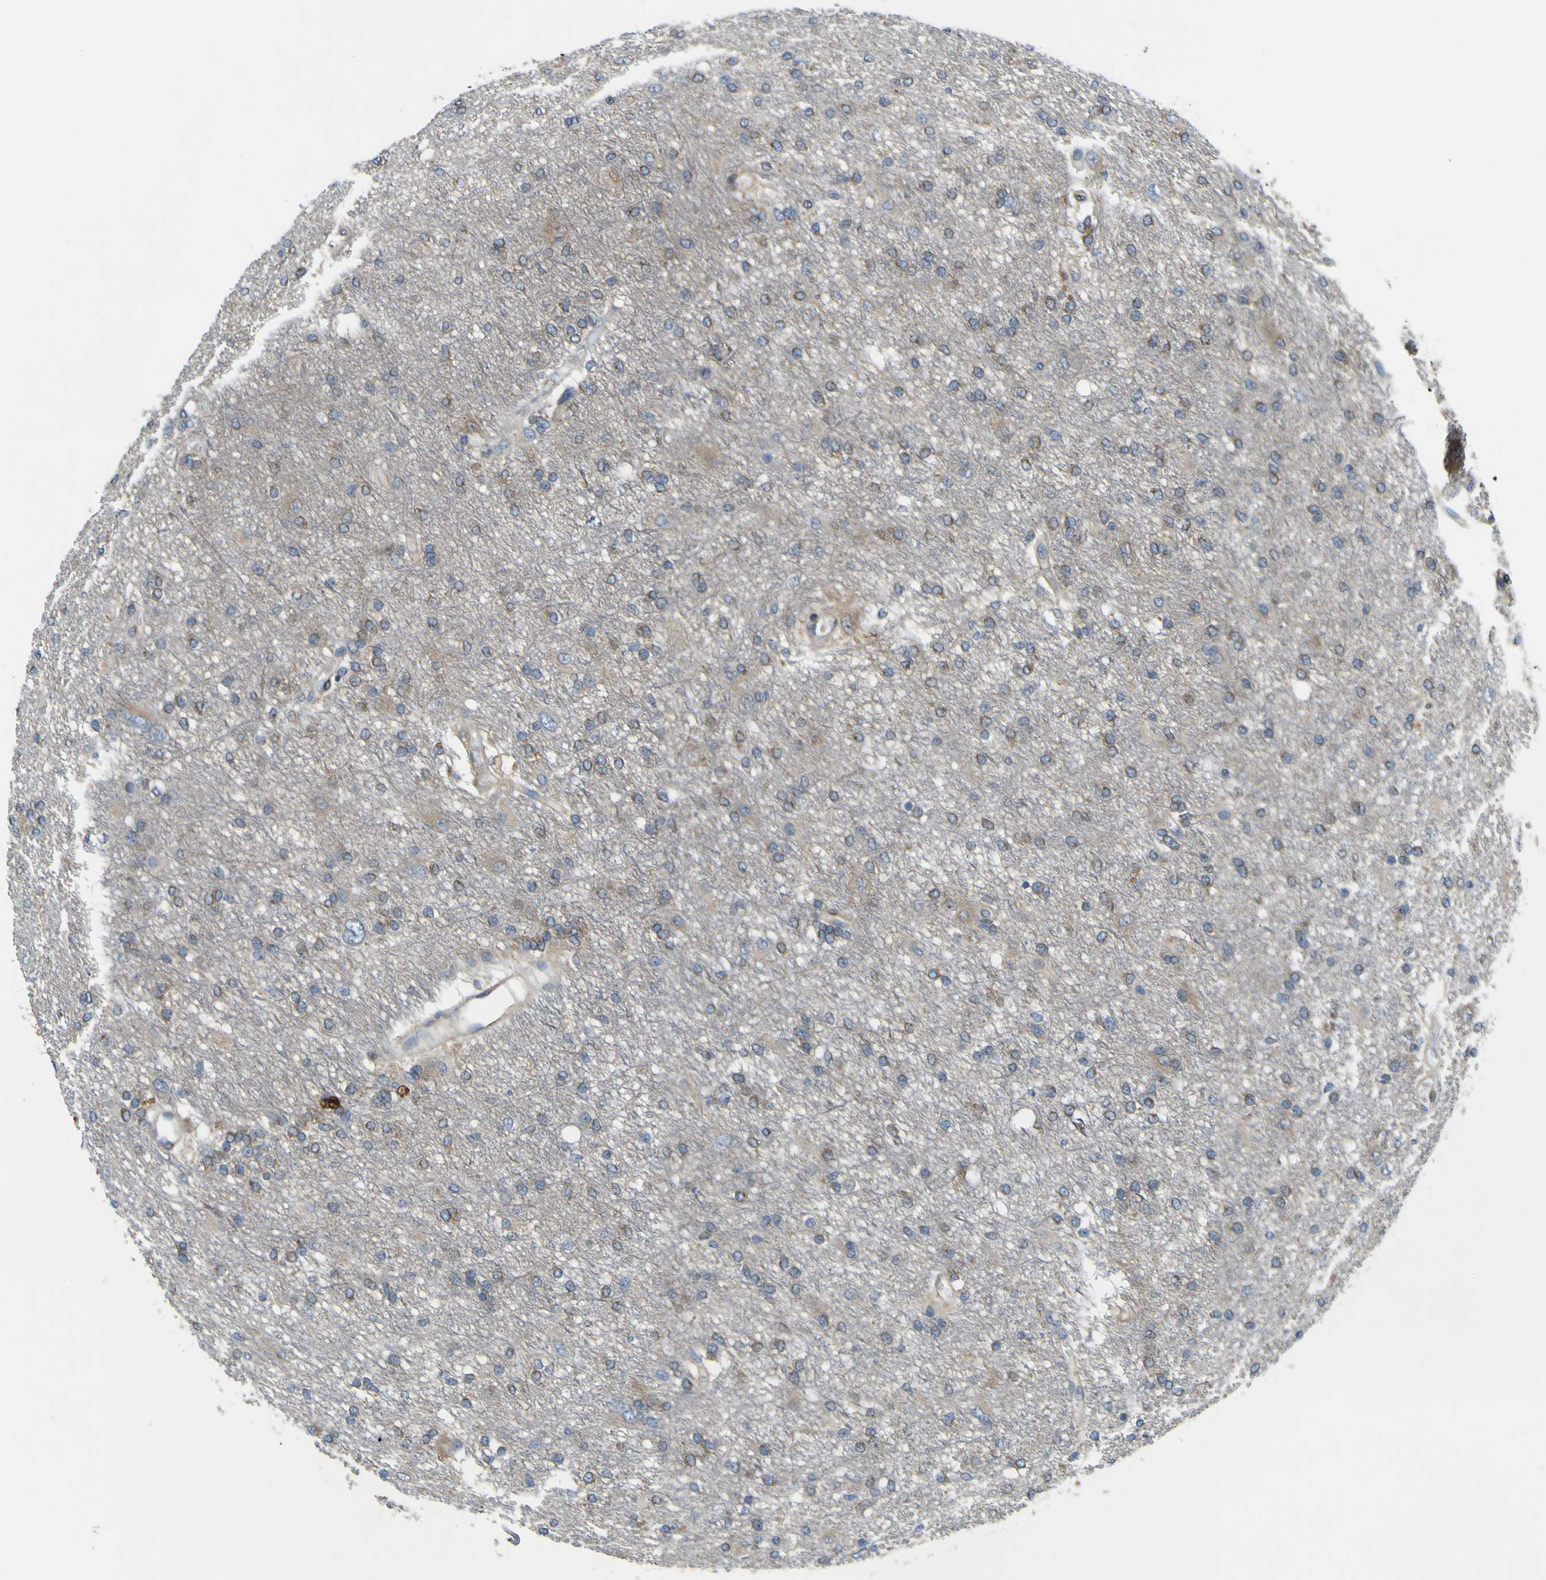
{"staining": {"intensity": "moderate", "quantity": "25%-75%", "location": "cytoplasmic/membranous,nuclear"}, "tissue": "glioma", "cell_type": "Tumor cells", "image_type": "cancer", "snomed": [{"axis": "morphology", "description": "Glioma, malignant, High grade"}, {"axis": "topography", "description": "Brain"}], "caption": "Immunohistochemical staining of human malignant glioma (high-grade) exhibits medium levels of moderate cytoplasmic/membranous and nuclear positivity in about 25%-75% of tumor cells.", "gene": "EML2", "patient": {"sex": "female", "age": 59}}